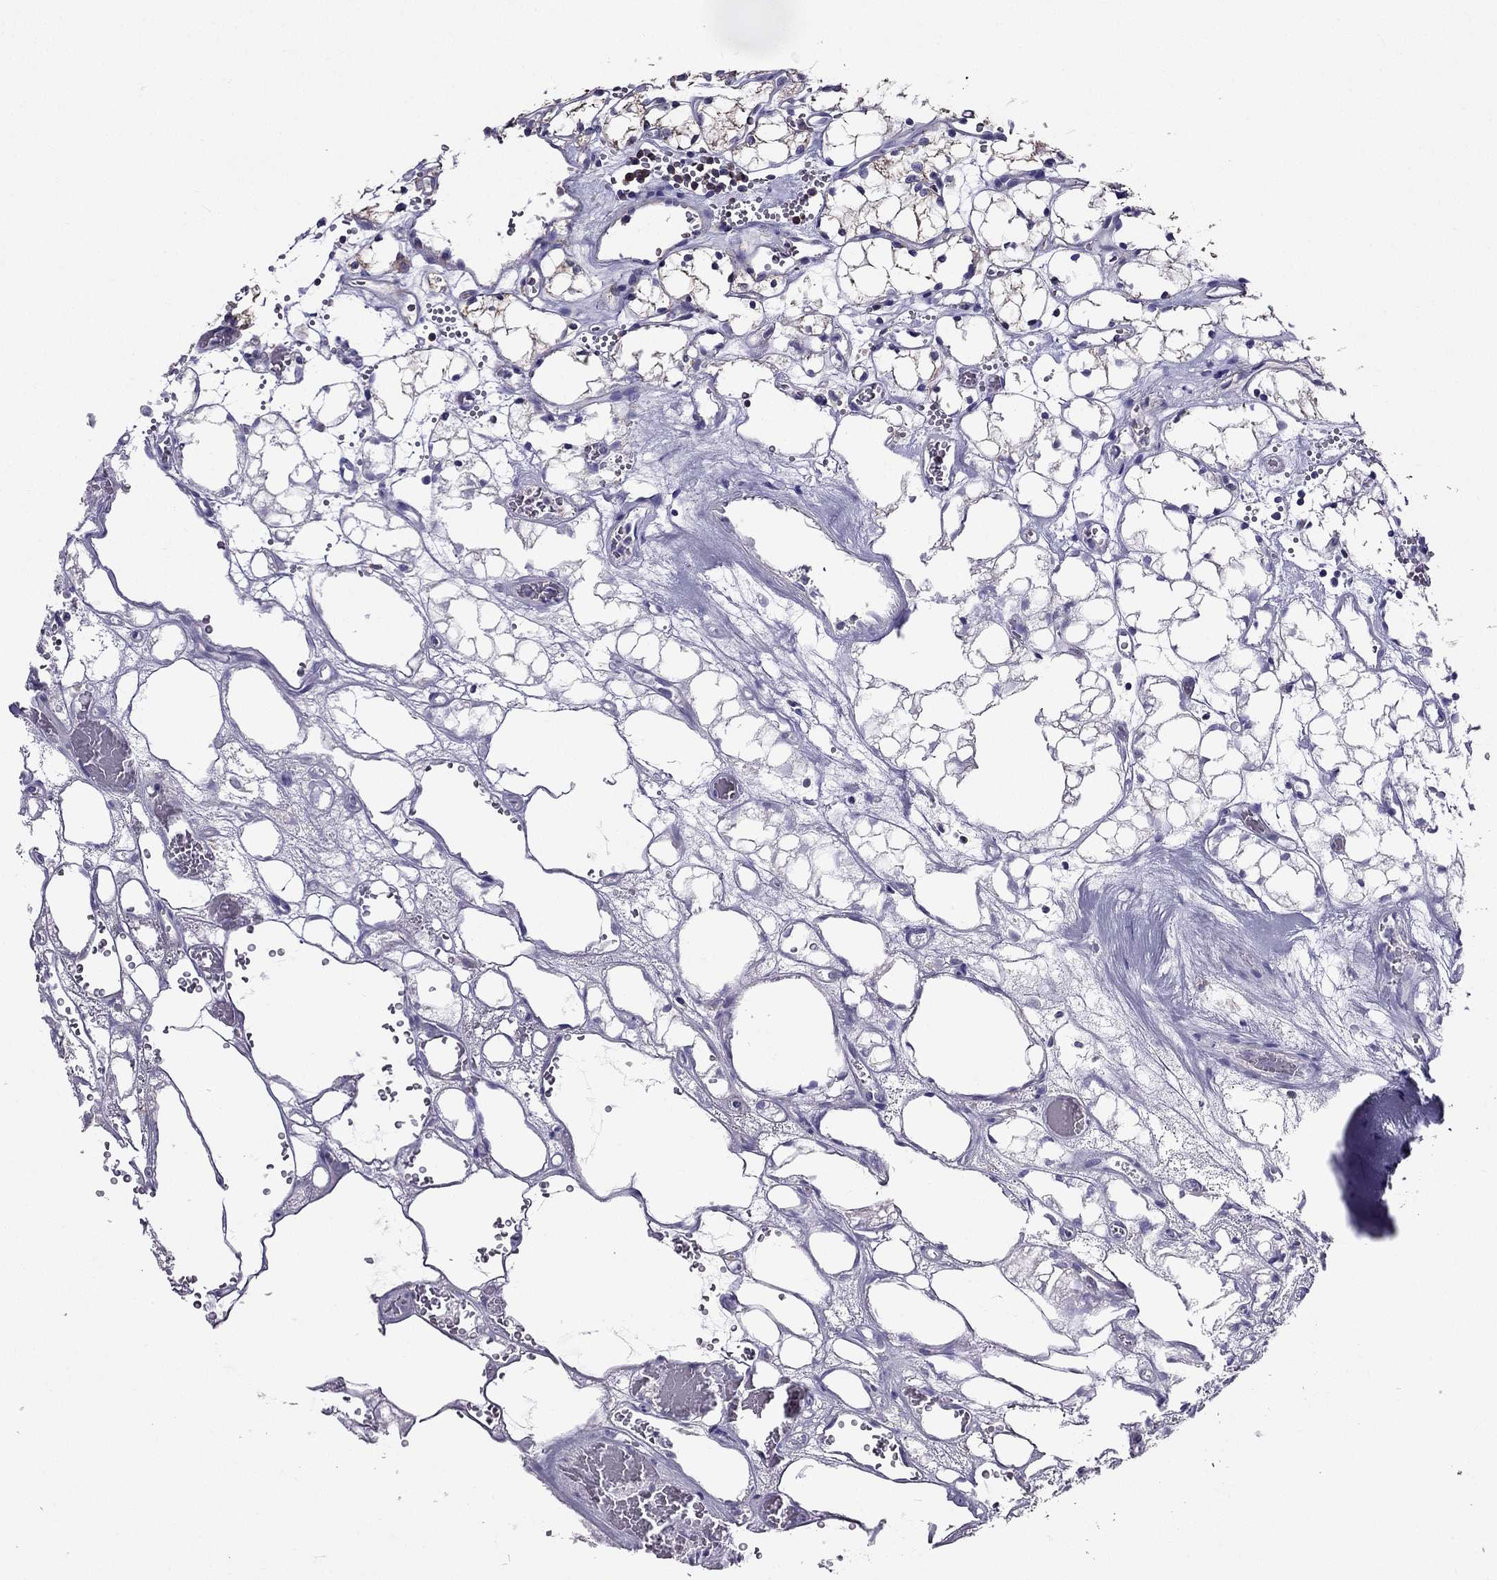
{"staining": {"intensity": "weak", "quantity": "<25%", "location": "cytoplasmic/membranous"}, "tissue": "renal cancer", "cell_type": "Tumor cells", "image_type": "cancer", "snomed": [{"axis": "morphology", "description": "Adenocarcinoma, NOS"}, {"axis": "topography", "description": "Kidney"}], "caption": "The photomicrograph shows no significant expression in tumor cells of renal cancer.", "gene": "AAK1", "patient": {"sex": "female", "age": 69}}